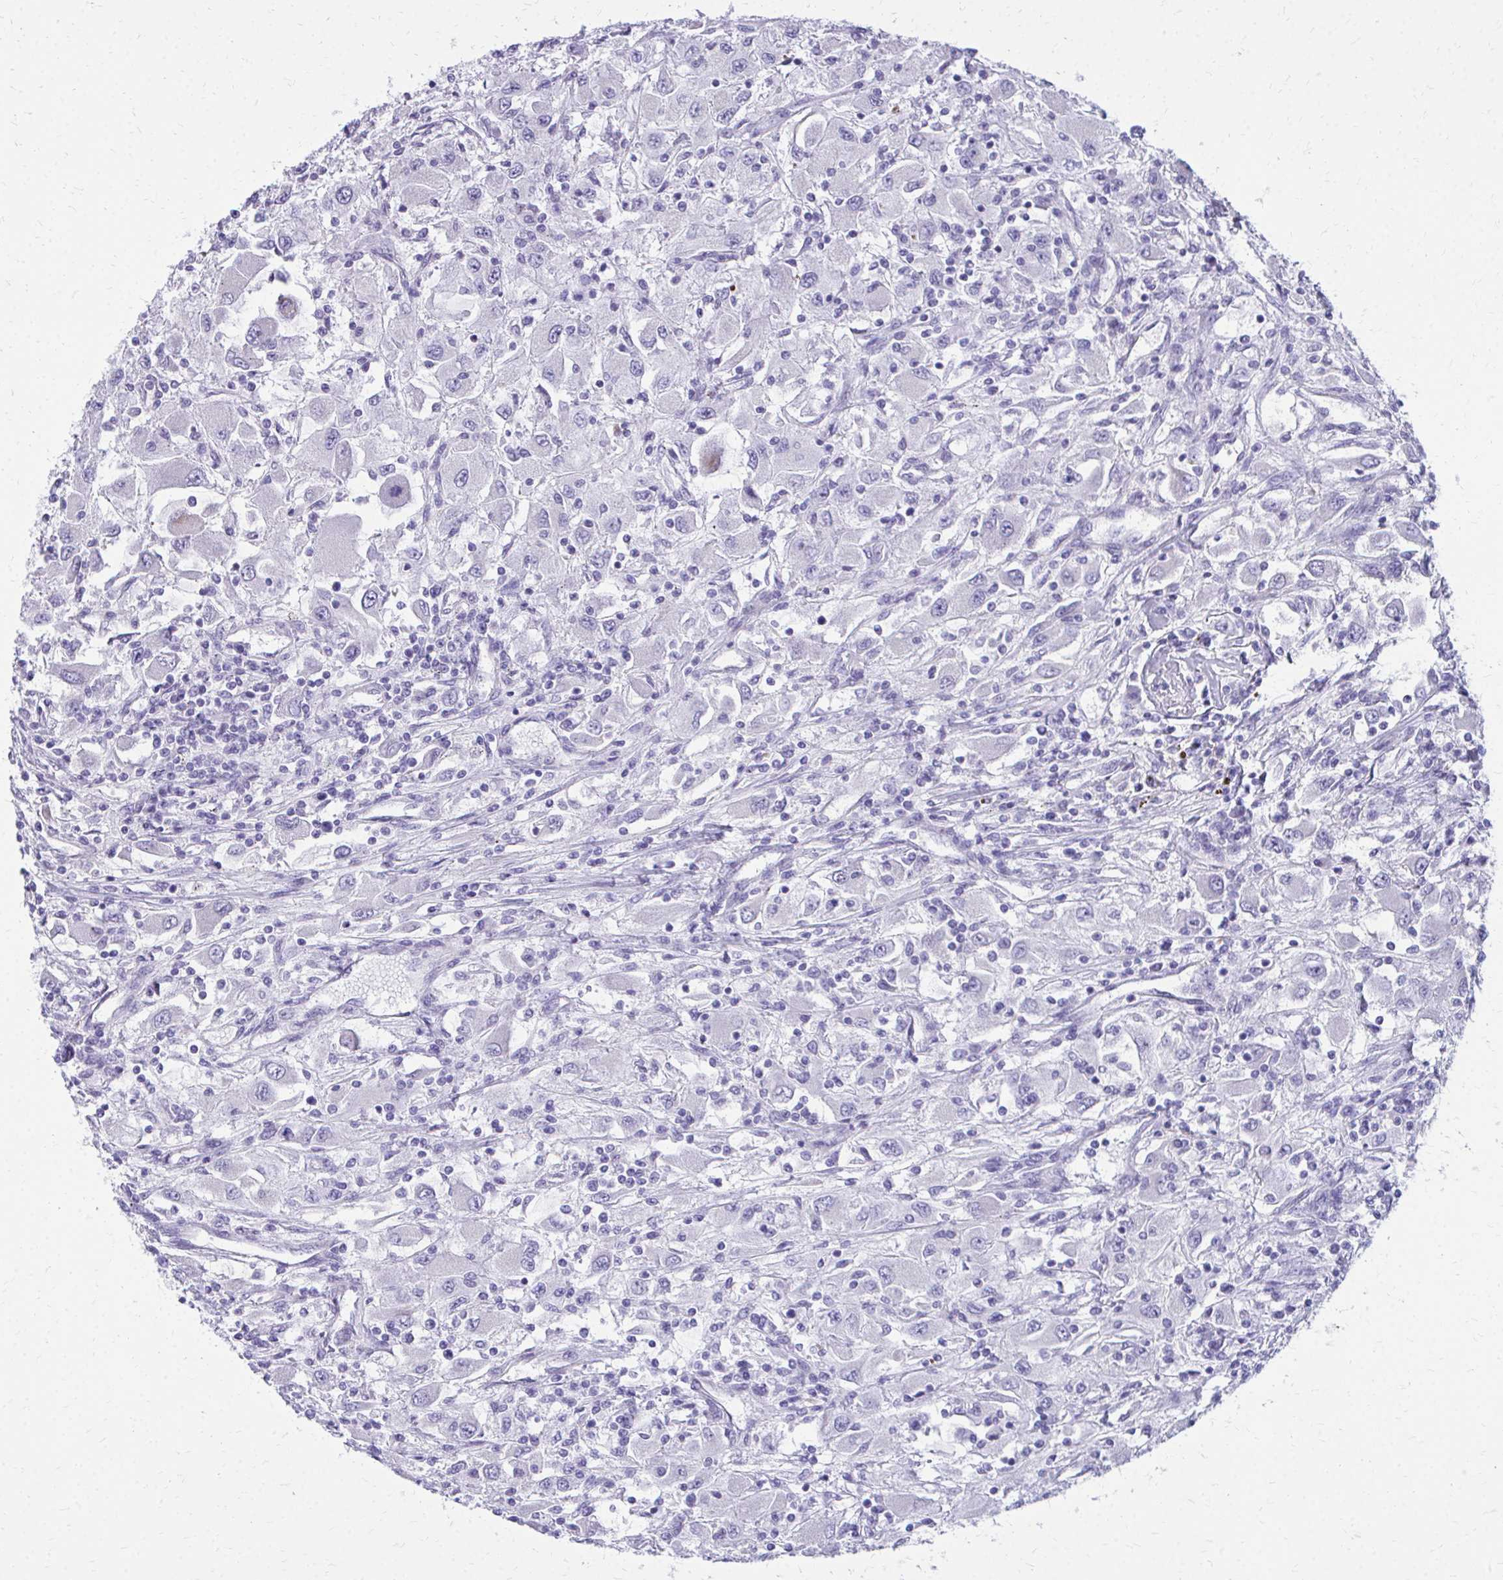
{"staining": {"intensity": "negative", "quantity": "none", "location": "none"}, "tissue": "renal cancer", "cell_type": "Tumor cells", "image_type": "cancer", "snomed": [{"axis": "morphology", "description": "Adenocarcinoma, NOS"}, {"axis": "topography", "description": "Kidney"}], "caption": "This is a image of immunohistochemistry staining of adenocarcinoma (renal), which shows no expression in tumor cells.", "gene": "TRIM6", "patient": {"sex": "female", "age": 67}}